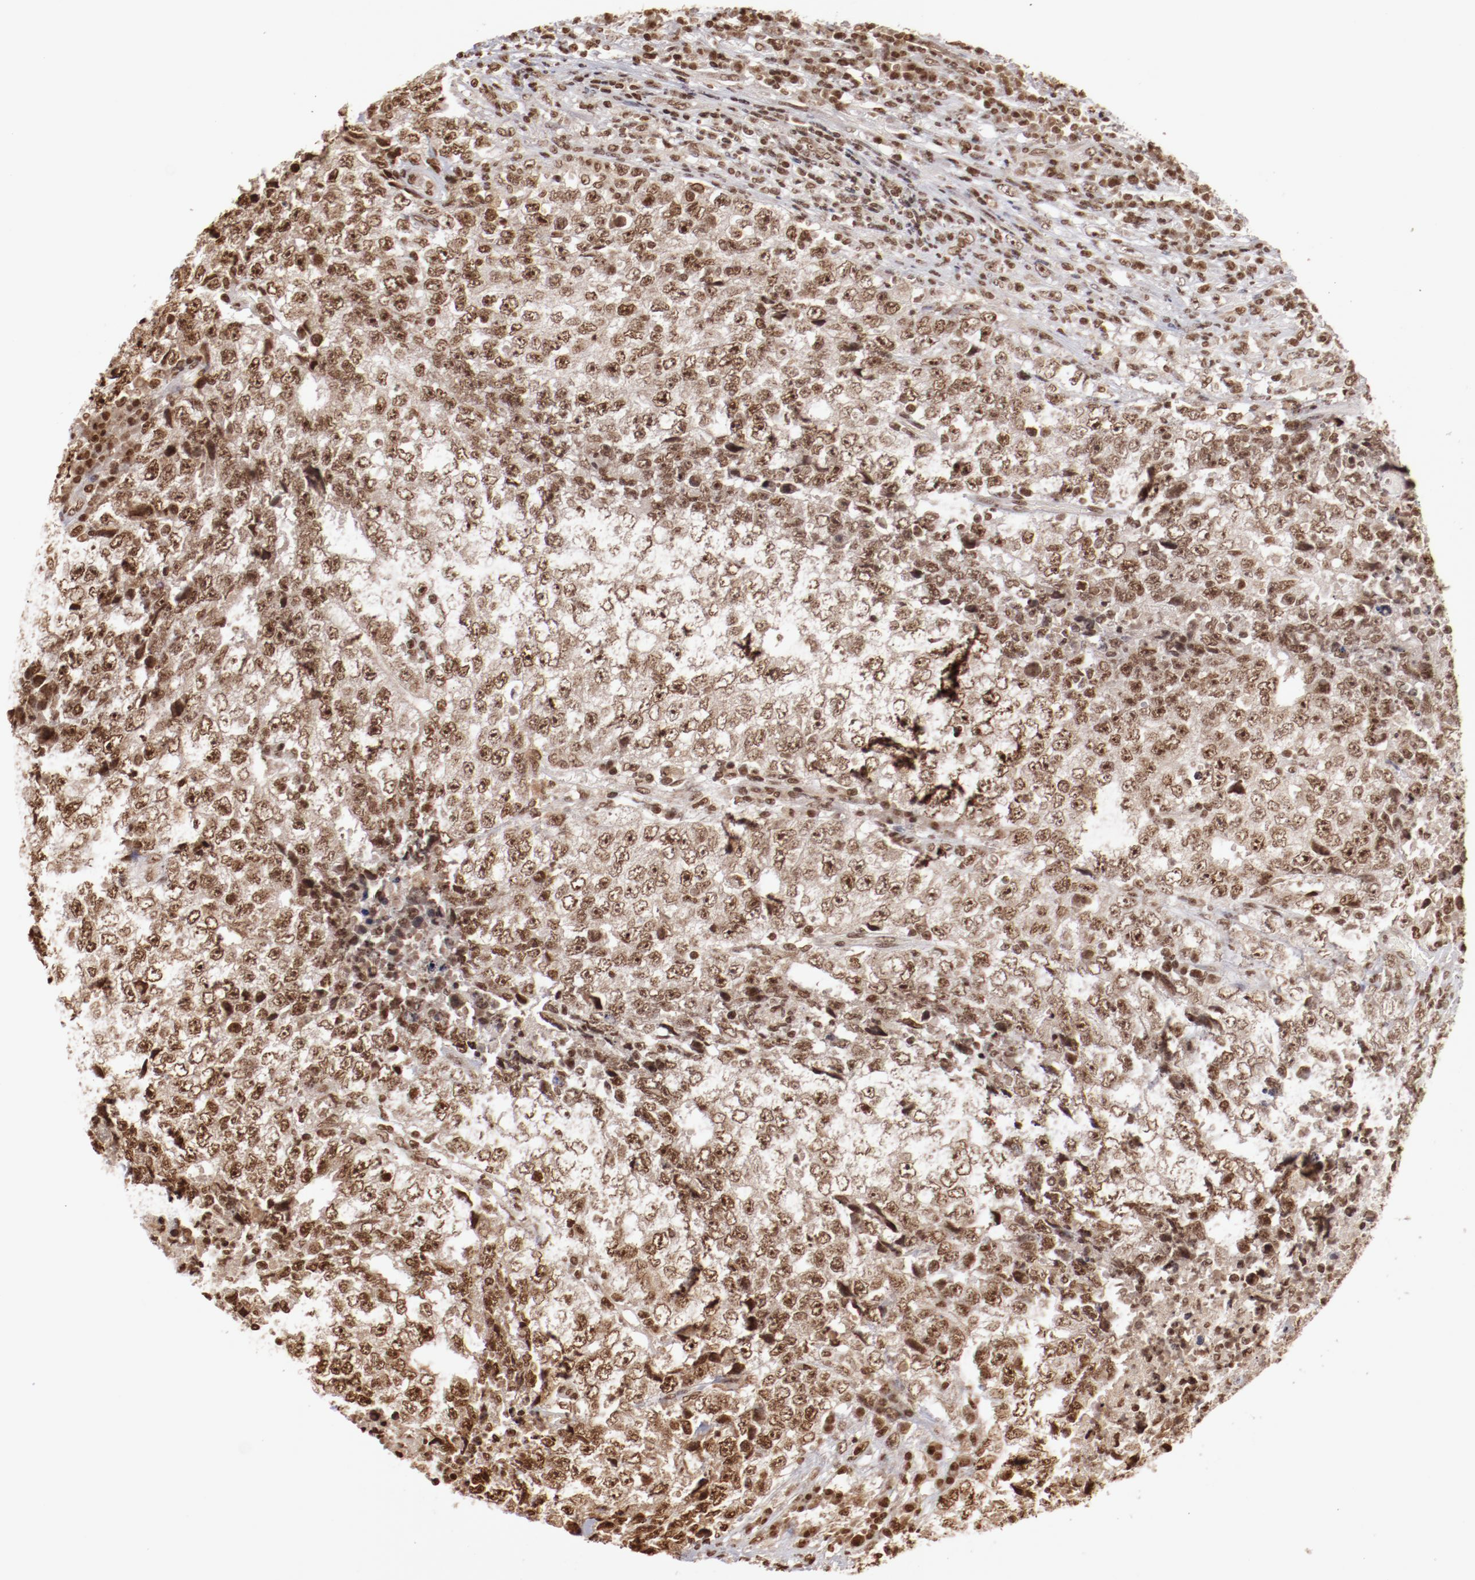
{"staining": {"intensity": "moderate", "quantity": ">75%", "location": "nuclear"}, "tissue": "testis cancer", "cell_type": "Tumor cells", "image_type": "cancer", "snomed": [{"axis": "morphology", "description": "Necrosis, NOS"}, {"axis": "morphology", "description": "Carcinoma, Embryonal, NOS"}, {"axis": "topography", "description": "Testis"}], "caption": "Testis embryonal carcinoma tissue exhibits moderate nuclear expression in about >75% of tumor cells", "gene": "ABL2", "patient": {"sex": "male", "age": 19}}